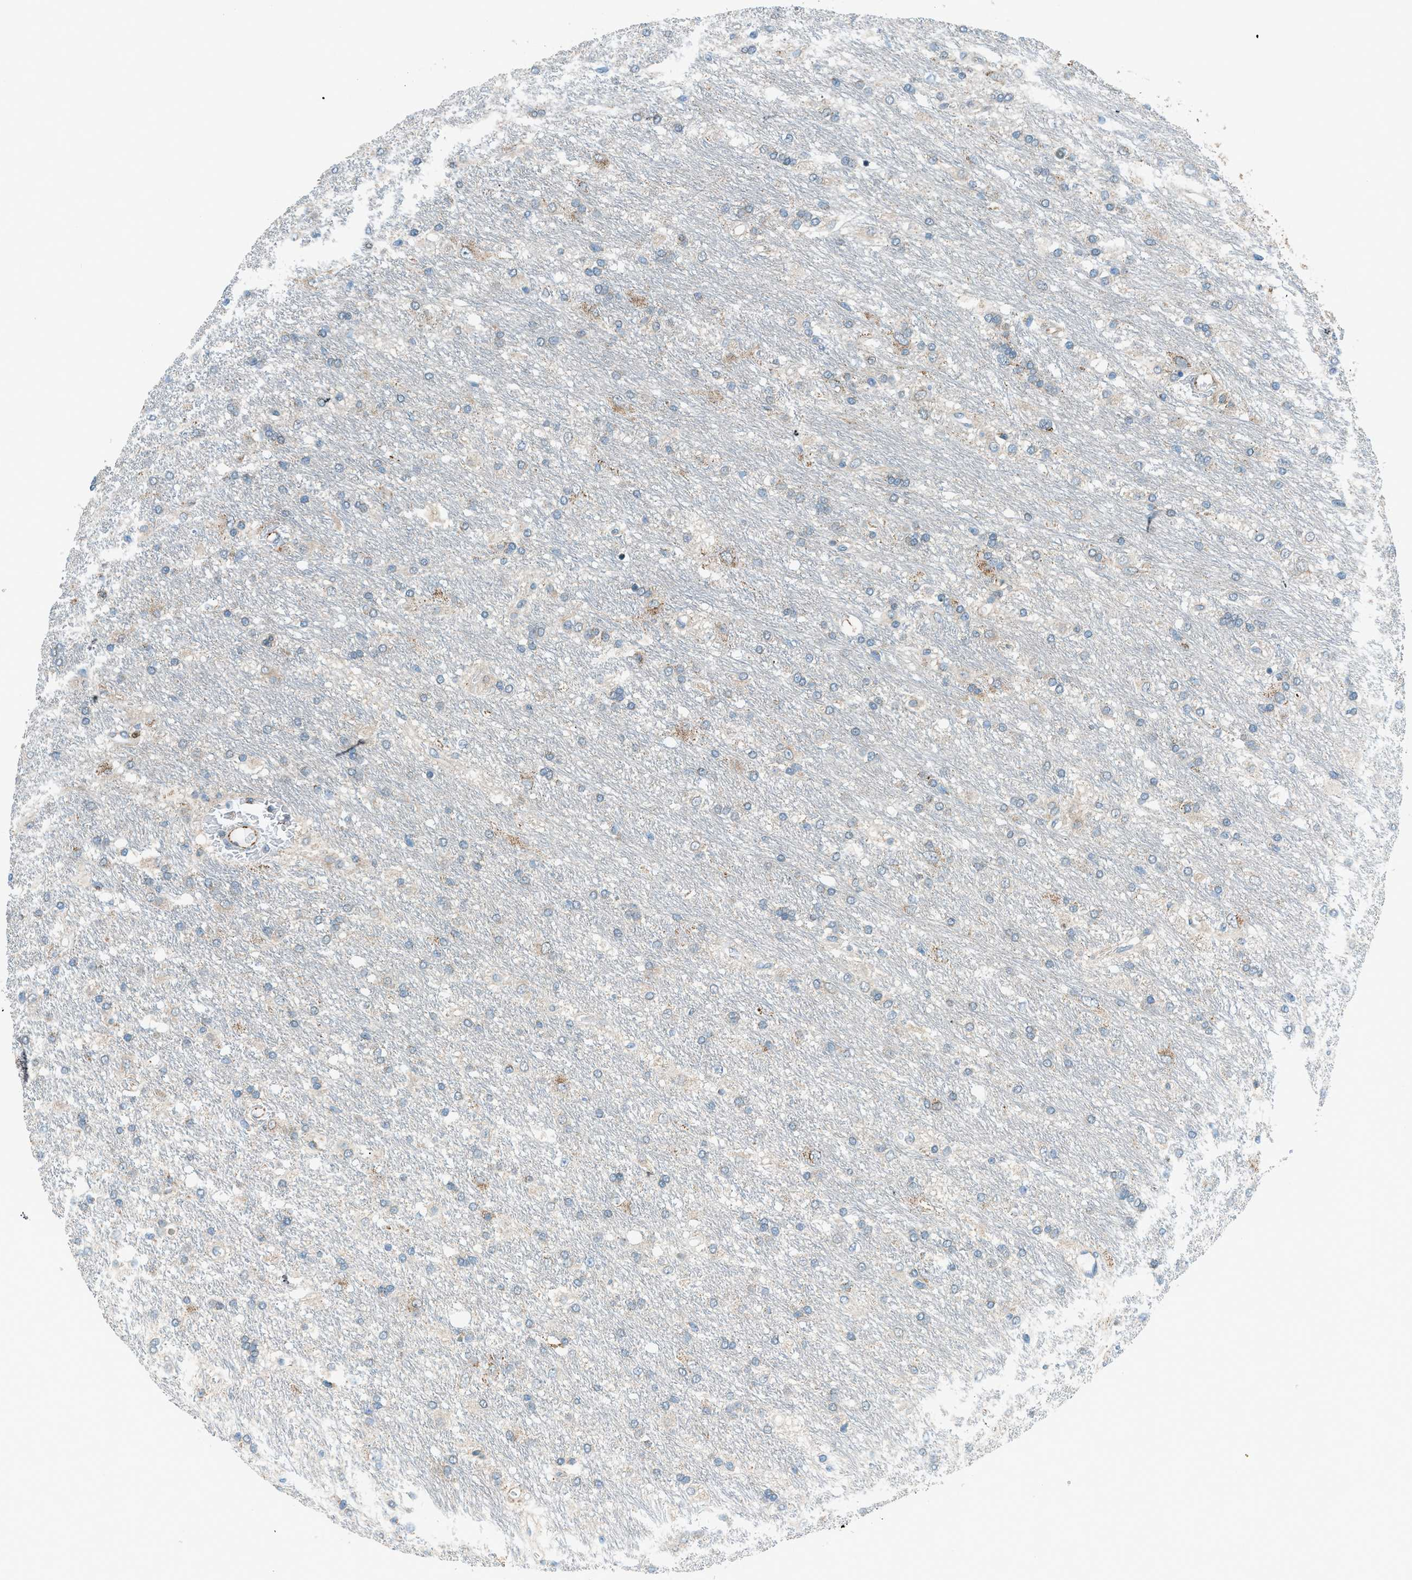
{"staining": {"intensity": "negative", "quantity": "none", "location": "none"}, "tissue": "glioma", "cell_type": "Tumor cells", "image_type": "cancer", "snomed": [{"axis": "morphology", "description": "Glioma, malignant, Low grade"}, {"axis": "topography", "description": "Brain"}], "caption": "This is an immunohistochemistry micrograph of human malignant glioma (low-grade). There is no staining in tumor cells.", "gene": "PIGG", "patient": {"sex": "male", "age": 77}}